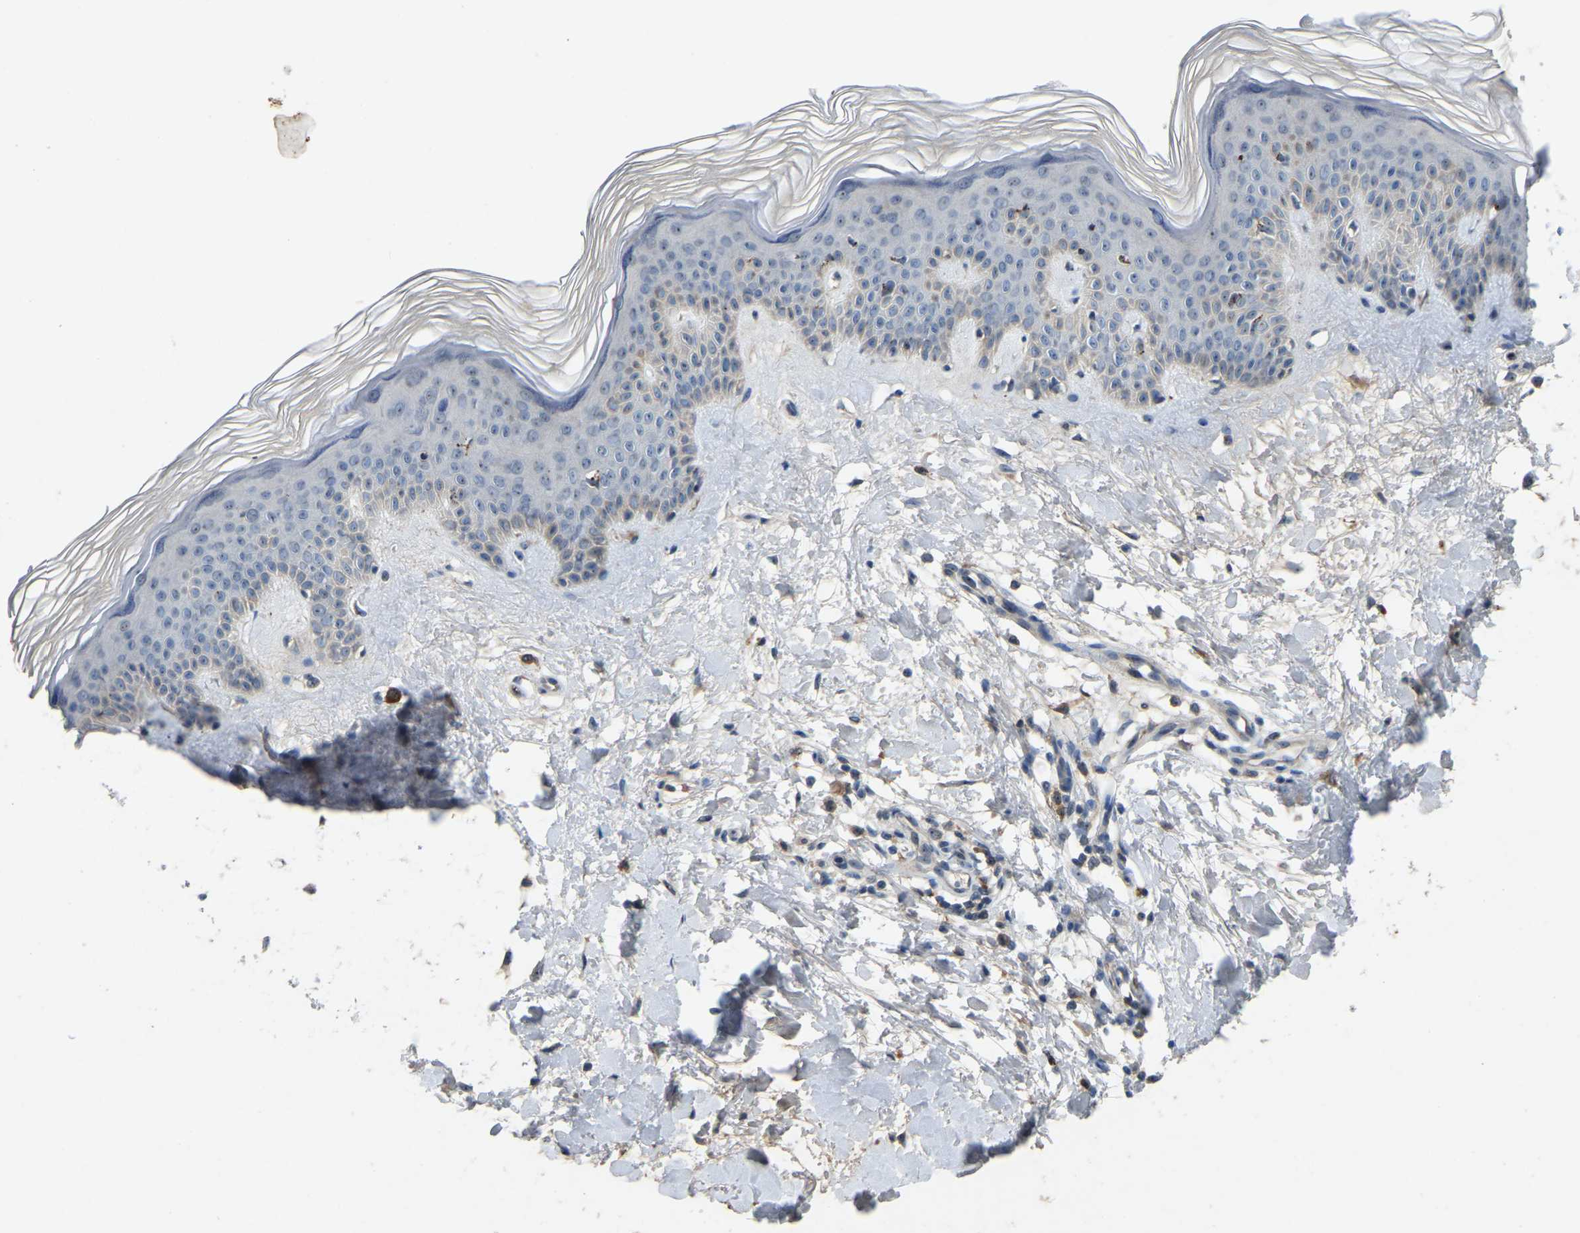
{"staining": {"intensity": "negative", "quantity": "none", "location": "none"}, "tissue": "skin", "cell_type": "Fibroblasts", "image_type": "normal", "snomed": [{"axis": "morphology", "description": "Normal tissue, NOS"}, {"axis": "morphology", "description": "Malignant melanoma, Metastatic site"}, {"axis": "topography", "description": "Skin"}], "caption": "A high-resolution histopathology image shows immunohistochemistry (IHC) staining of normal skin, which shows no significant positivity in fibroblasts.", "gene": "FHIT", "patient": {"sex": "male", "age": 41}}